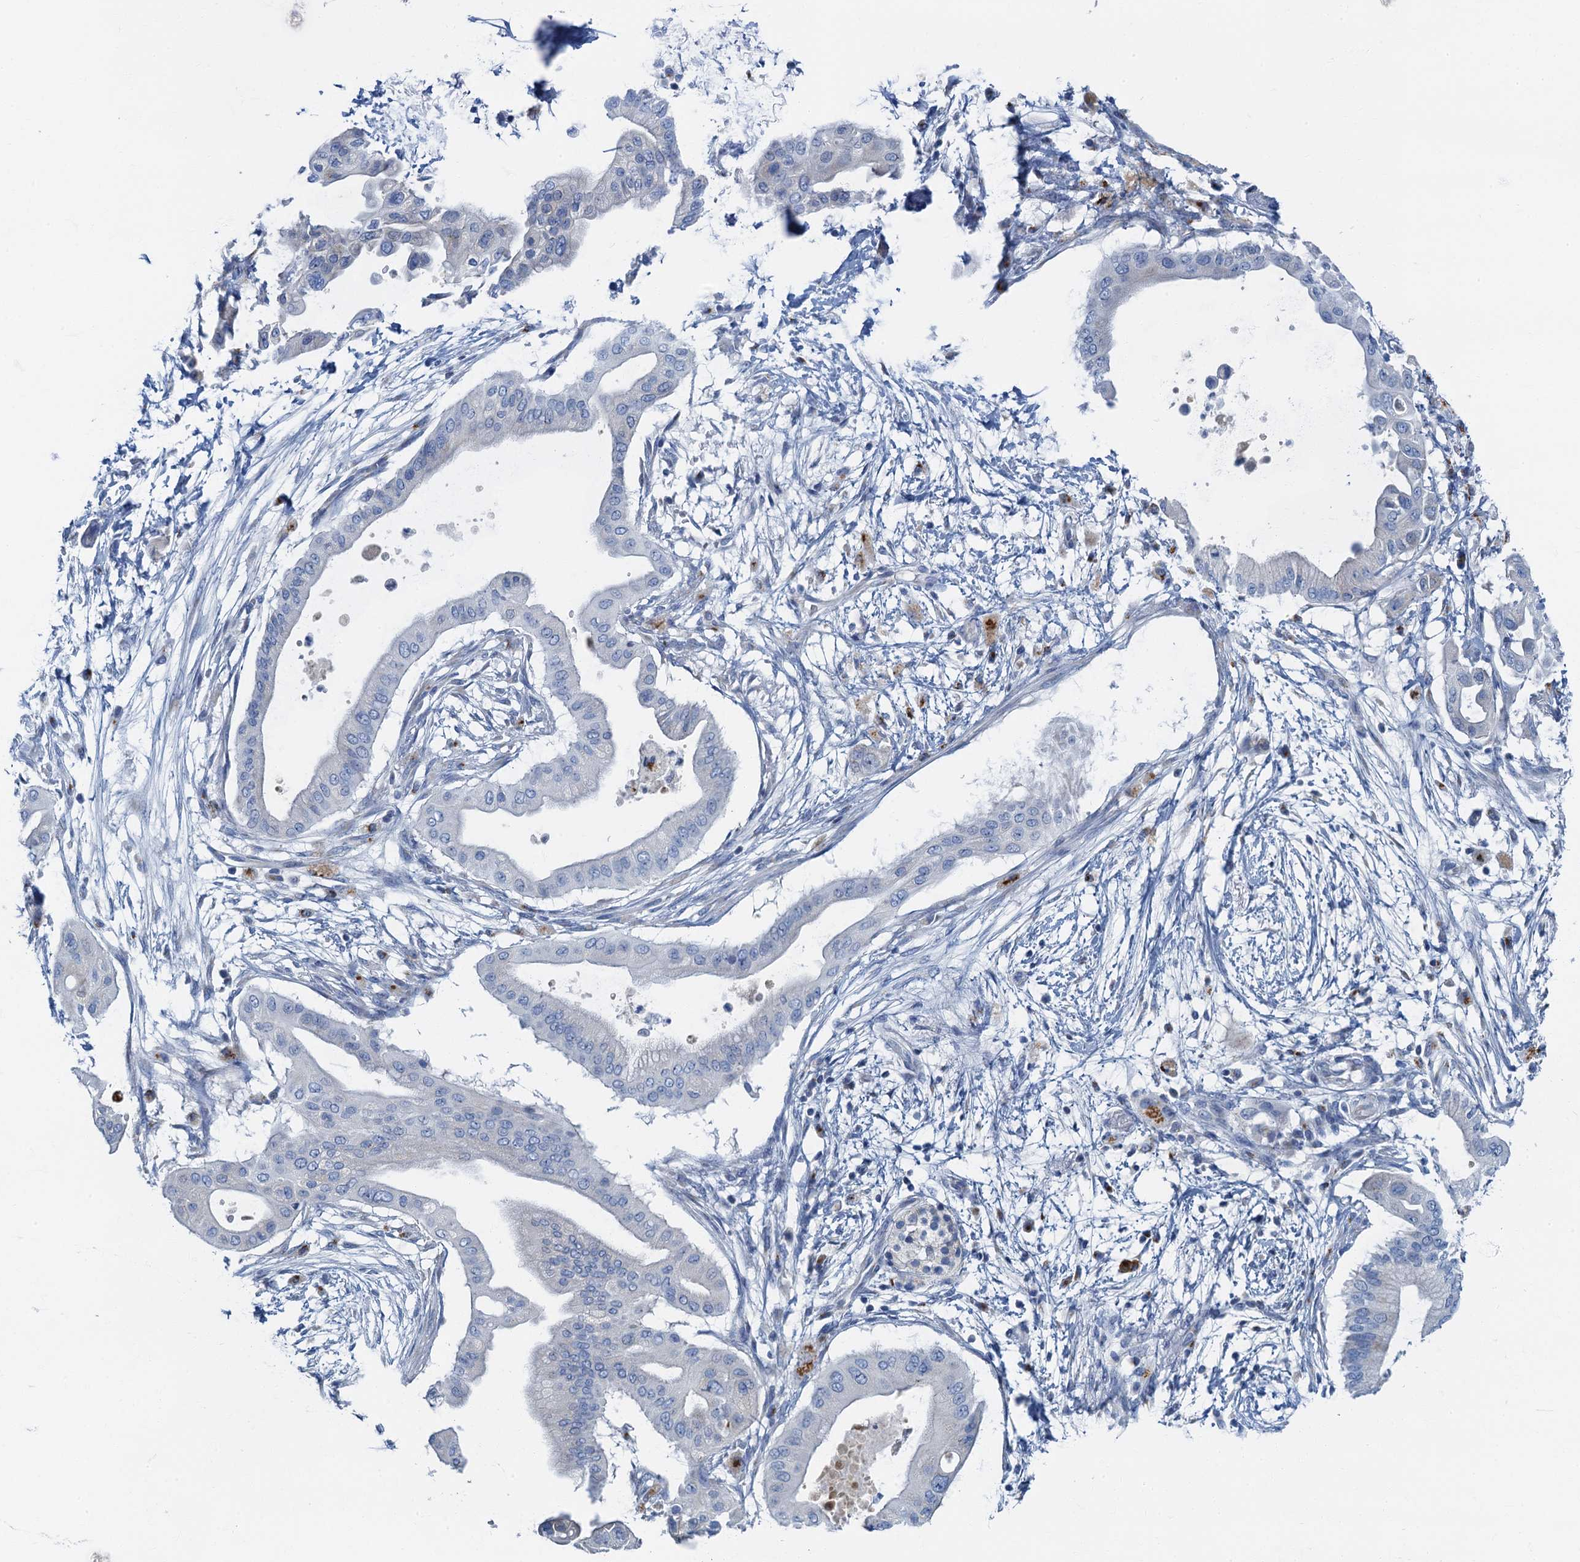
{"staining": {"intensity": "negative", "quantity": "none", "location": "none"}, "tissue": "pancreatic cancer", "cell_type": "Tumor cells", "image_type": "cancer", "snomed": [{"axis": "morphology", "description": "Adenocarcinoma, NOS"}, {"axis": "topography", "description": "Pancreas"}], "caption": "Immunohistochemistry (IHC) photomicrograph of pancreatic cancer (adenocarcinoma) stained for a protein (brown), which demonstrates no staining in tumor cells. (Immunohistochemistry (IHC), brightfield microscopy, high magnification).", "gene": "LYPD3", "patient": {"sex": "male", "age": 68}}